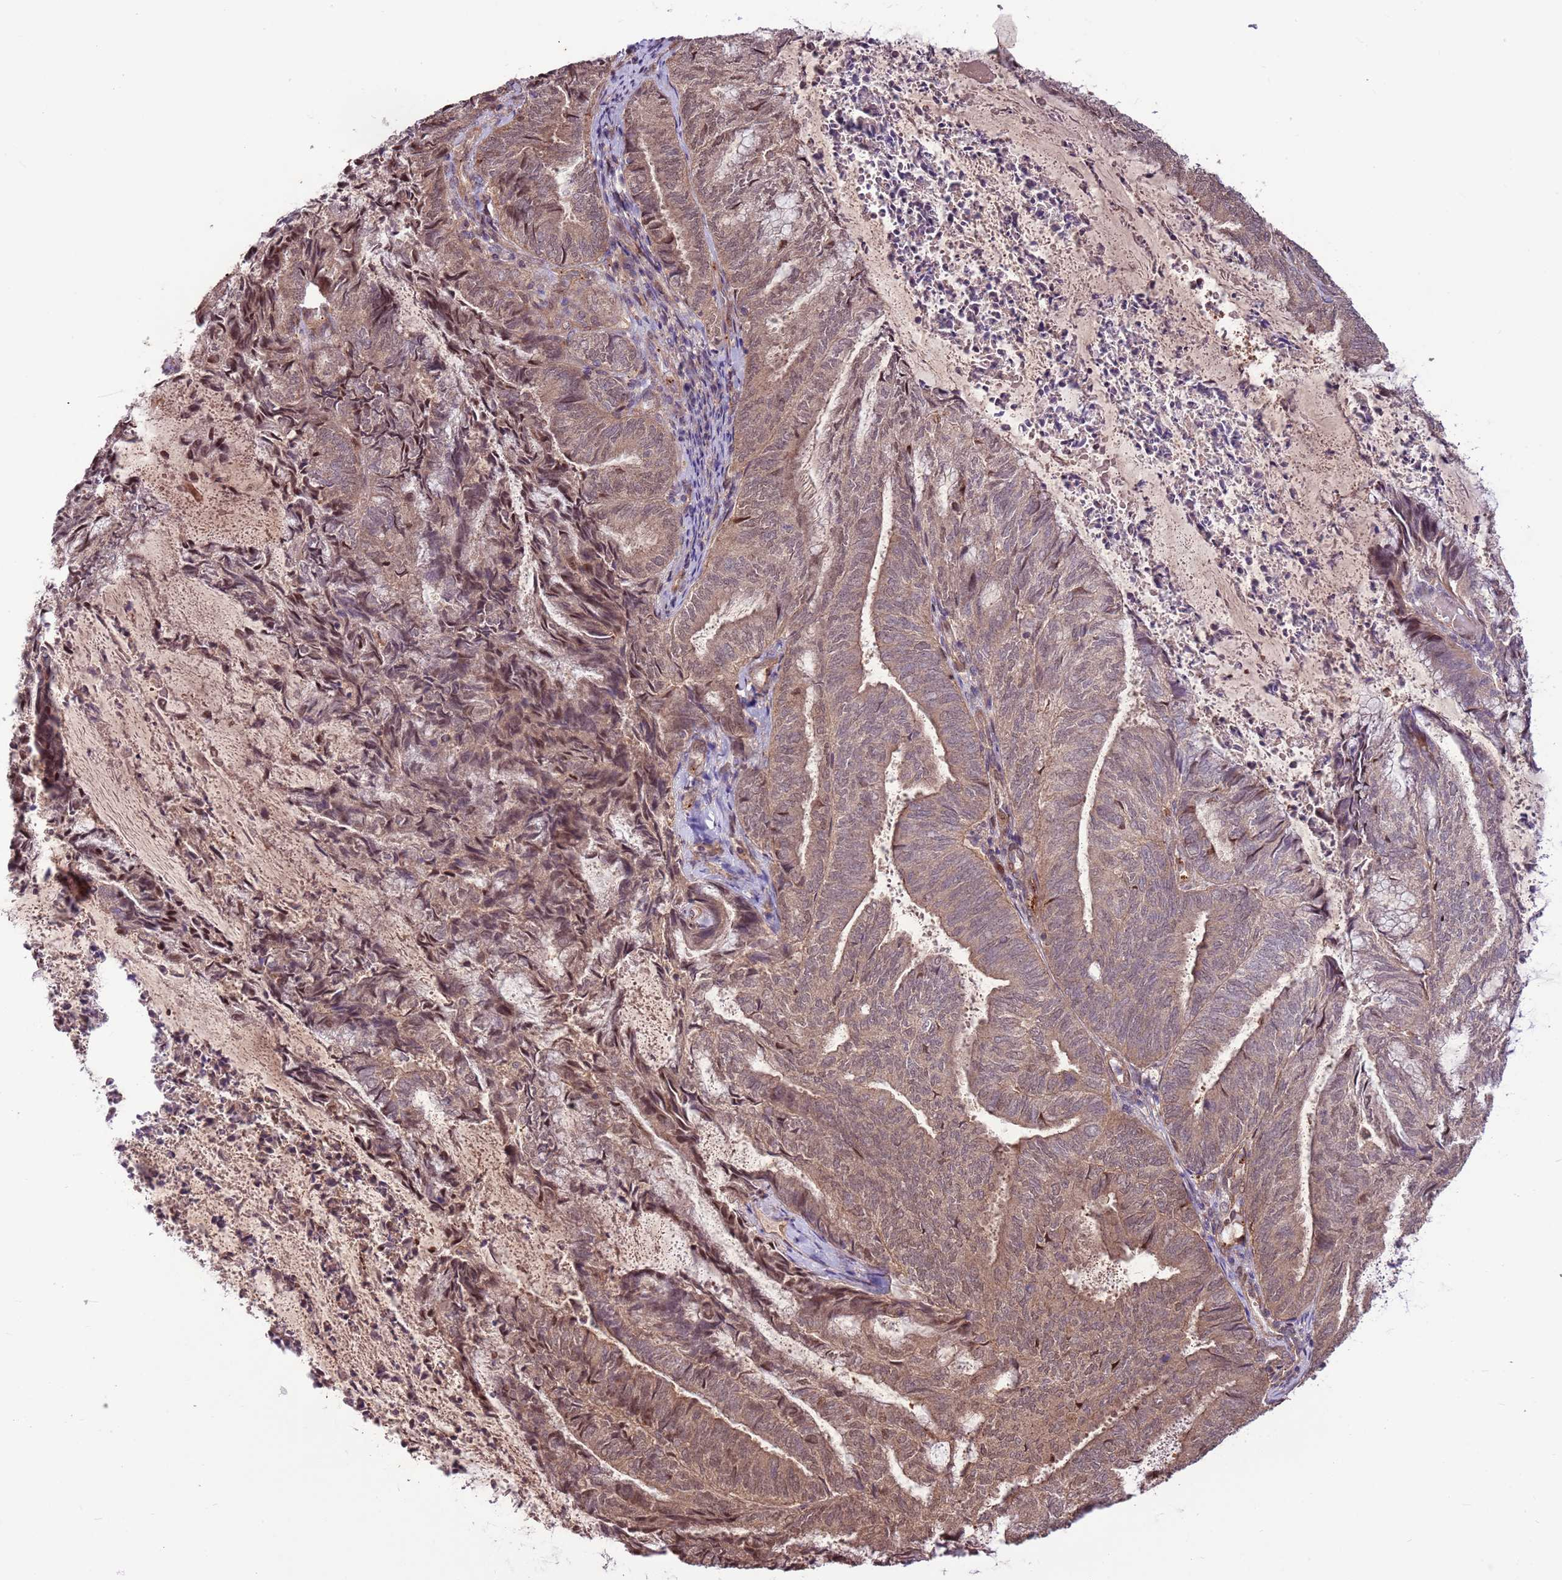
{"staining": {"intensity": "moderate", "quantity": ">75%", "location": "cytoplasmic/membranous,nuclear"}, "tissue": "endometrial cancer", "cell_type": "Tumor cells", "image_type": "cancer", "snomed": [{"axis": "morphology", "description": "Adenocarcinoma, NOS"}, {"axis": "topography", "description": "Endometrium"}], "caption": "Immunohistochemical staining of human endometrial cancer (adenocarcinoma) reveals medium levels of moderate cytoplasmic/membranous and nuclear protein positivity in about >75% of tumor cells. (DAB (3,3'-diaminobenzidine) IHC with brightfield microscopy, high magnification).", "gene": "CCDC112", "patient": {"sex": "female", "age": 80}}